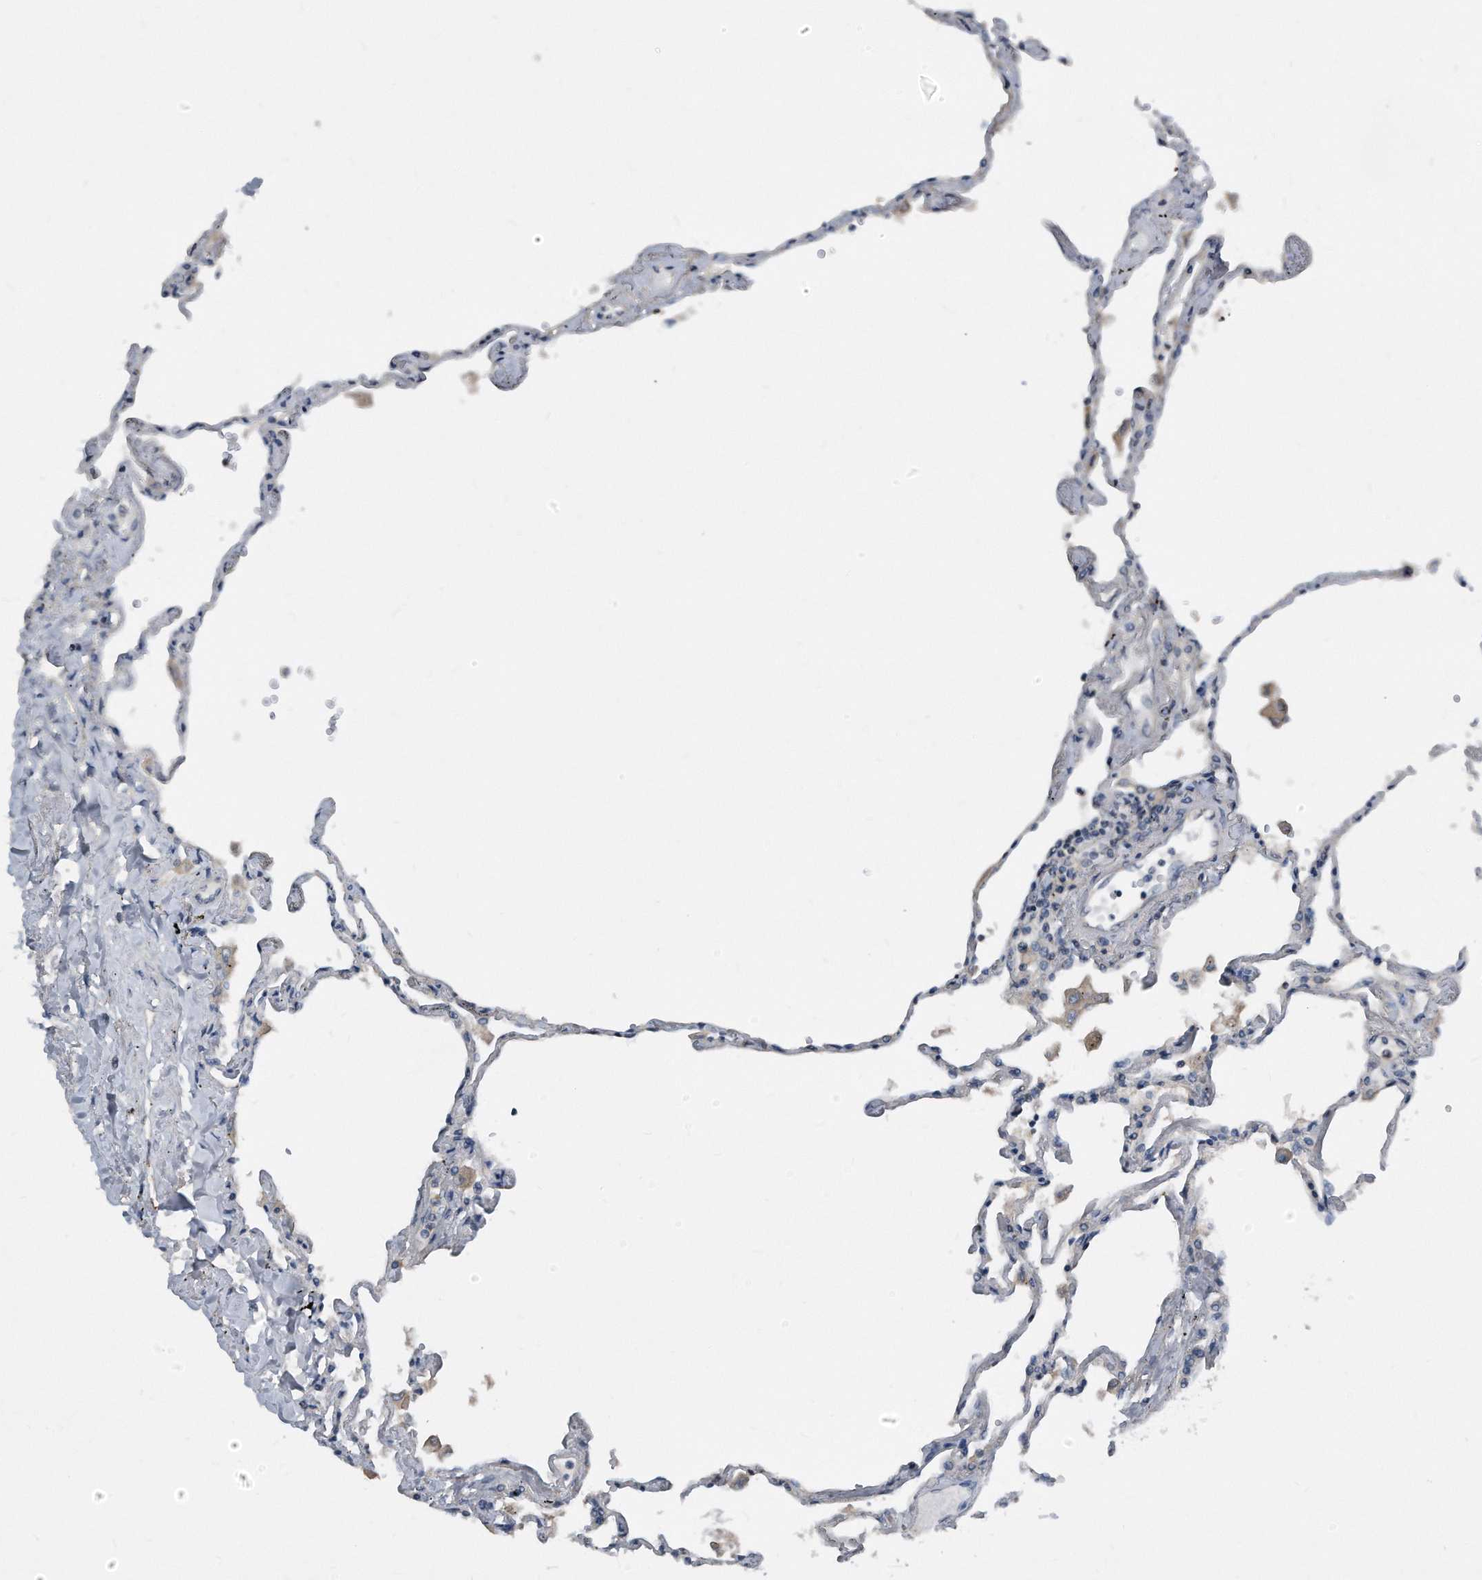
{"staining": {"intensity": "weak", "quantity": "25%-75%", "location": "cytoplasmic/membranous,nuclear"}, "tissue": "lung", "cell_type": "Alveolar cells", "image_type": "normal", "snomed": [{"axis": "morphology", "description": "Normal tissue, NOS"}, {"axis": "topography", "description": "Lung"}], "caption": "The image reveals immunohistochemical staining of benign lung. There is weak cytoplasmic/membranous,nuclear staining is seen in about 25%-75% of alveolar cells.", "gene": "MAP2K6", "patient": {"sex": "female", "age": 67}}